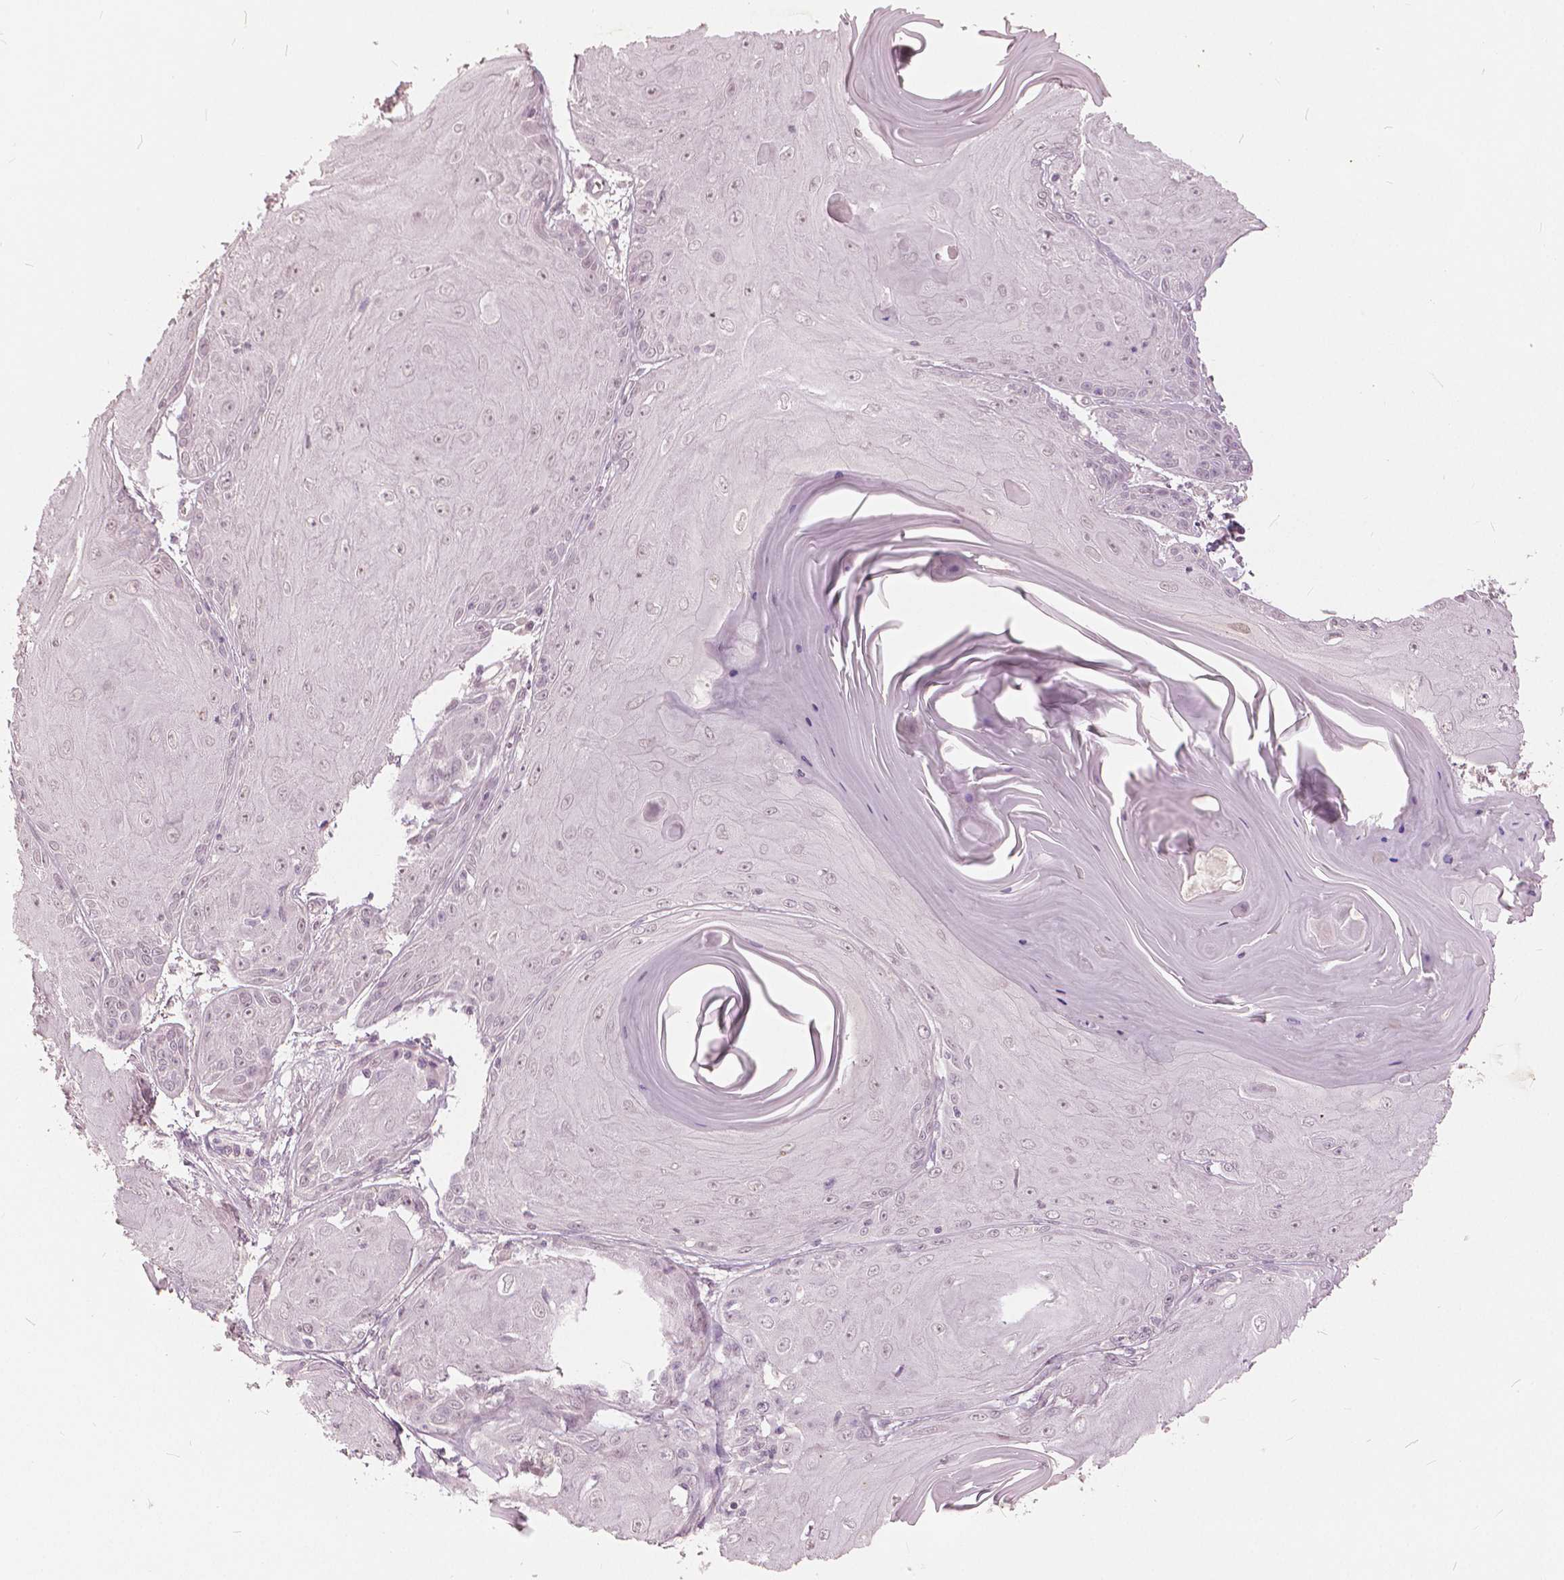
{"staining": {"intensity": "negative", "quantity": "none", "location": "none"}, "tissue": "skin cancer", "cell_type": "Tumor cells", "image_type": "cancer", "snomed": [{"axis": "morphology", "description": "Squamous cell carcinoma, NOS"}, {"axis": "topography", "description": "Skin"}, {"axis": "topography", "description": "Vulva"}], "caption": "High power microscopy histopathology image of an IHC micrograph of skin cancer (squamous cell carcinoma), revealing no significant positivity in tumor cells.", "gene": "NANOG", "patient": {"sex": "female", "age": 85}}